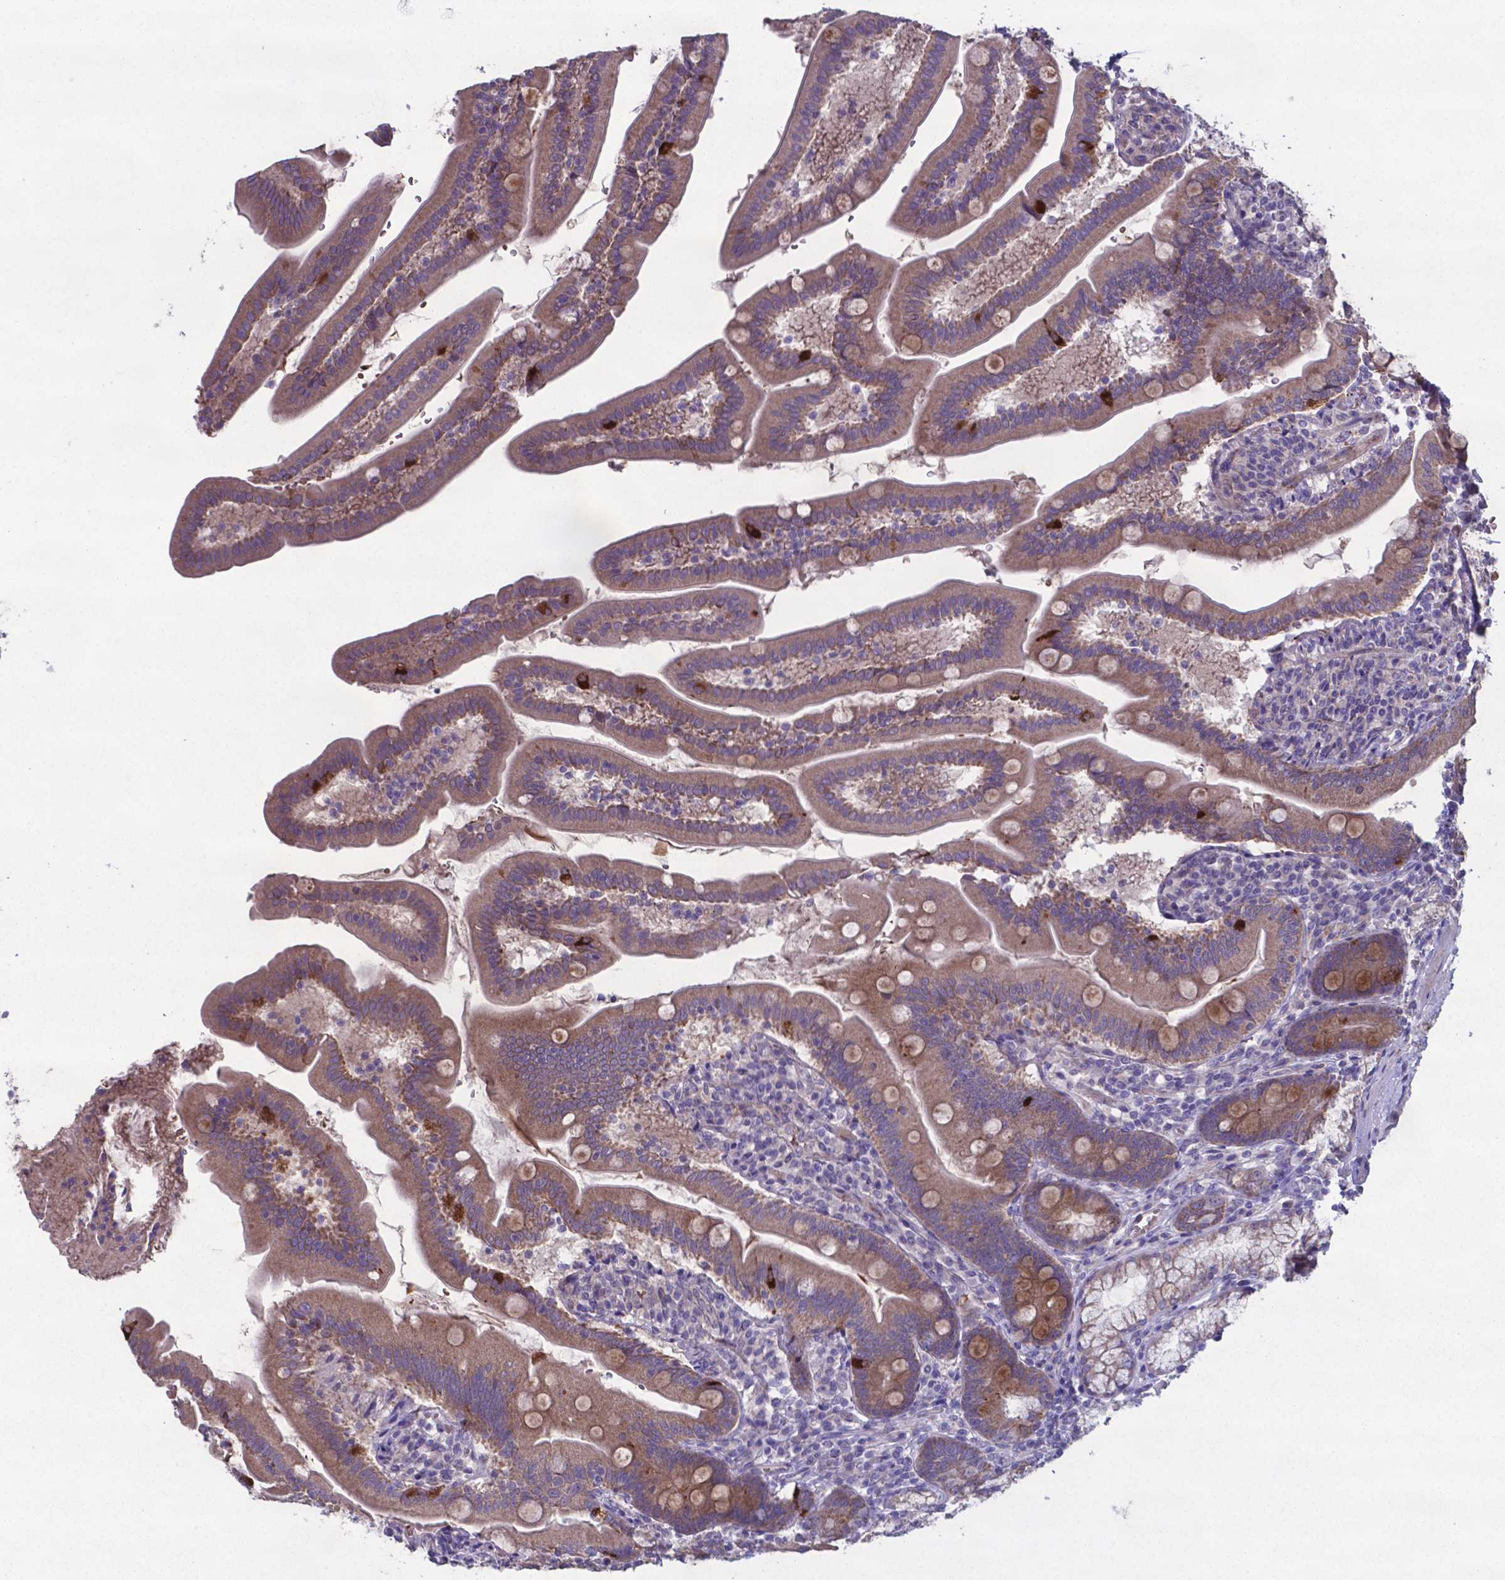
{"staining": {"intensity": "weak", "quantity": ">75%", "location": "cytoplasmic/membranous"}, "tissue": "duodenum", "cell_type": "Glandular cells", "image_type": "normal", "snomed": [{"axis": "morphology", "description": "Normal tissue, NOS"}, {"axis": "topography", "description": "Duodenum"}], "caption": "Duodenum stained with a brown dye displays weak cytoplasmic/membranous positive positivity in about >75% of glandular cells.", "gene": "TYRO3", "patient": {"sex": "female", "age": 67}}